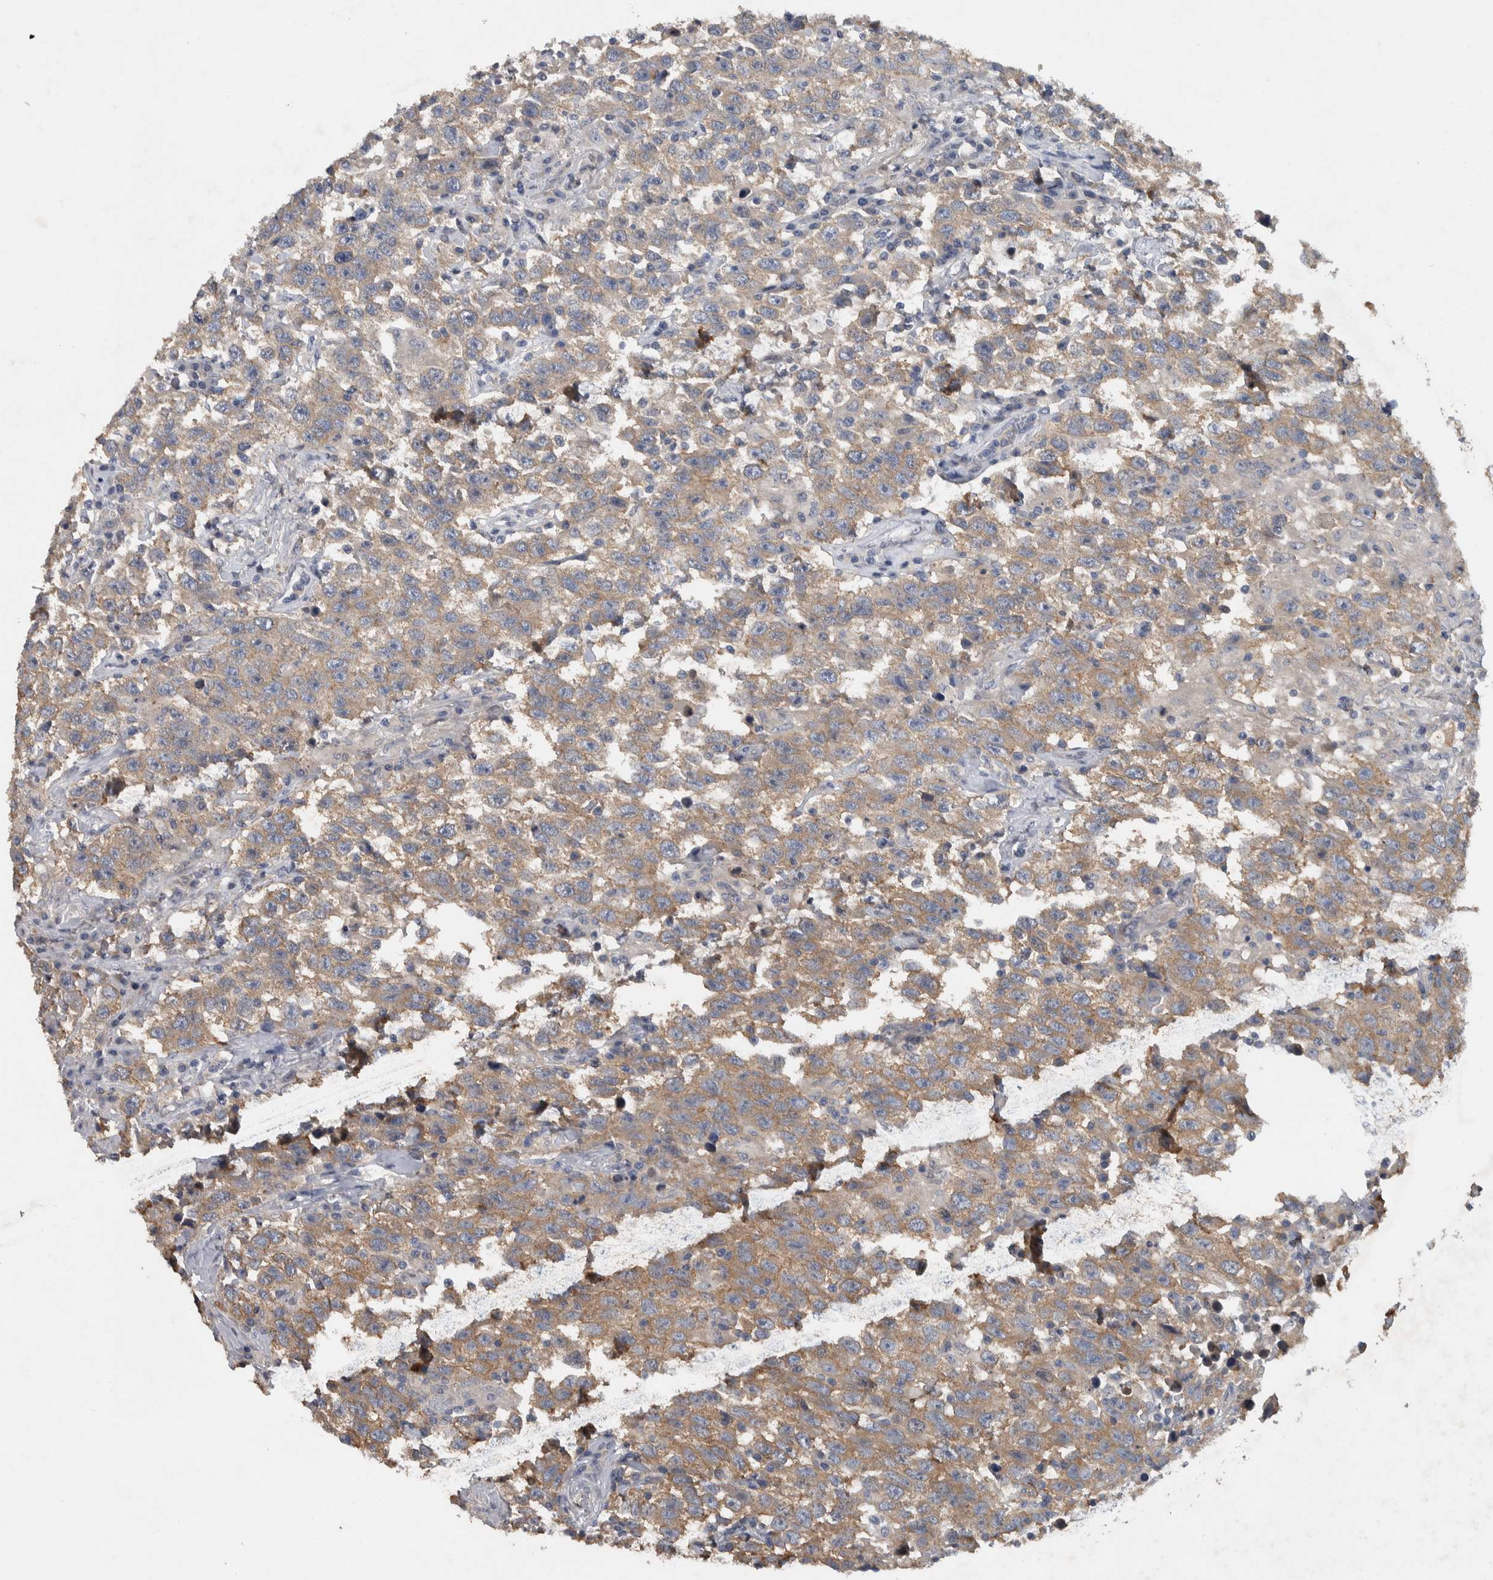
{"staining": {"intensity": "weak", "quantity": ">75%", "location": "cytoplasmic/membranous"}, "tissue": "testis cancer", "cell_type": "Tumor cells", "image_type": "cancer", "snomed": [{"axis": "morphology", "description": "Seminoma, NOS"}, {"axis": "topography", "description": "Testis"}], "caption": "Brown immunohistochemical staining in seminoma (testis) reveals weak cytoplasmic/membranous expression in approximately >75% of tumor cells. Nuclei are stained in blue.", "gene": "NT5C2", "patient": {"sex": "male", "age": 41}}